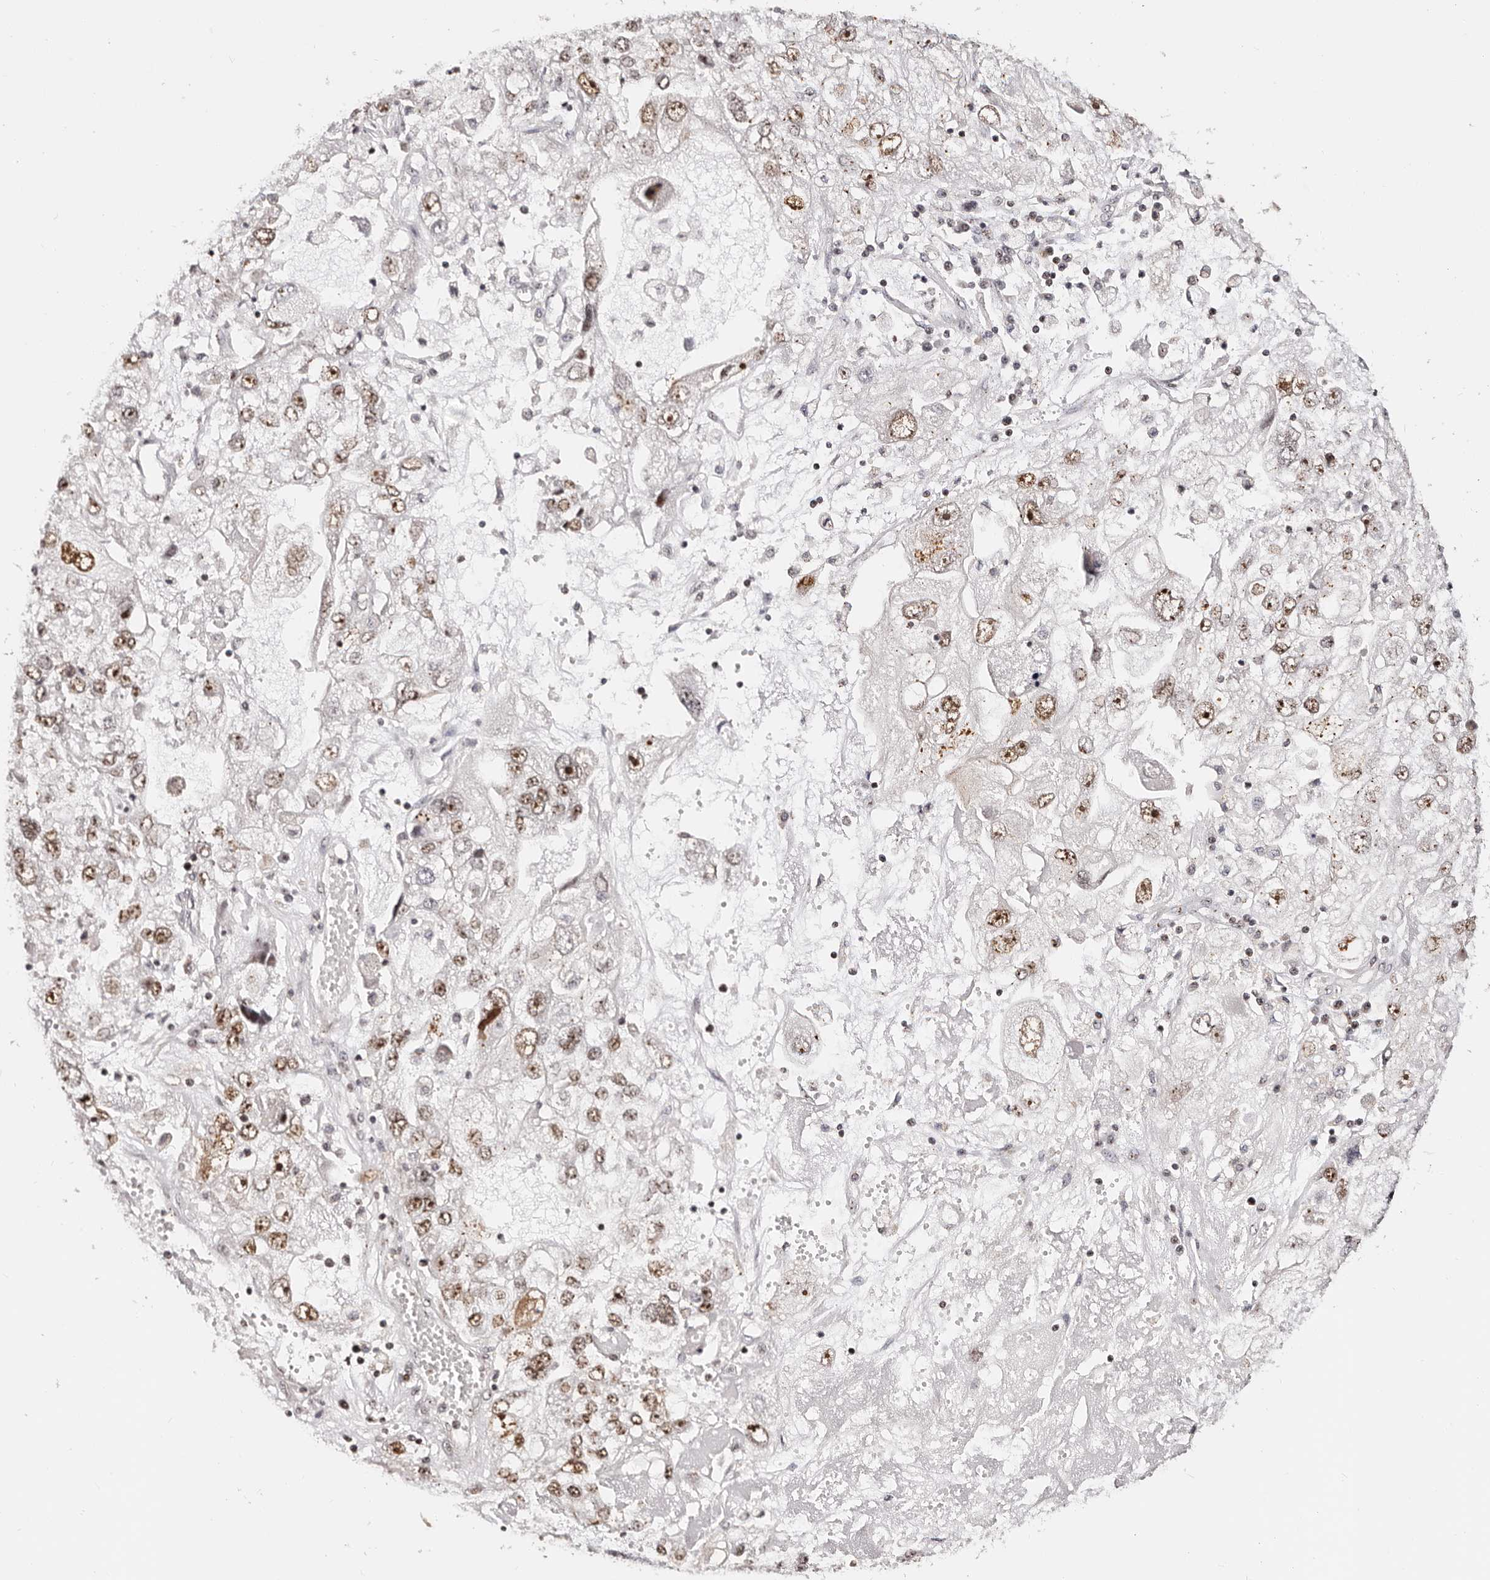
{"staining": {"intensity": "strong", "quantity": "25%-75%", "location": "nuclear"}, "tissue": "endometrial cancer", "cell_type": "Tumor cells", "image_type": "cancer", "snomed": [{"axis": "morphology", "description": "Adenocarcinoma, NOS"}, {"axis": "topography", "description": "Endometrium"}], "caption": "Adenocarcinoma (endometrial) tissue shows strong nuclear expression in approximately 25%-75% of tumor cells, visualized by immunohistochemistry.", "gene": "IQGAP3", "patient": {"sex": "female", "age": 49}}